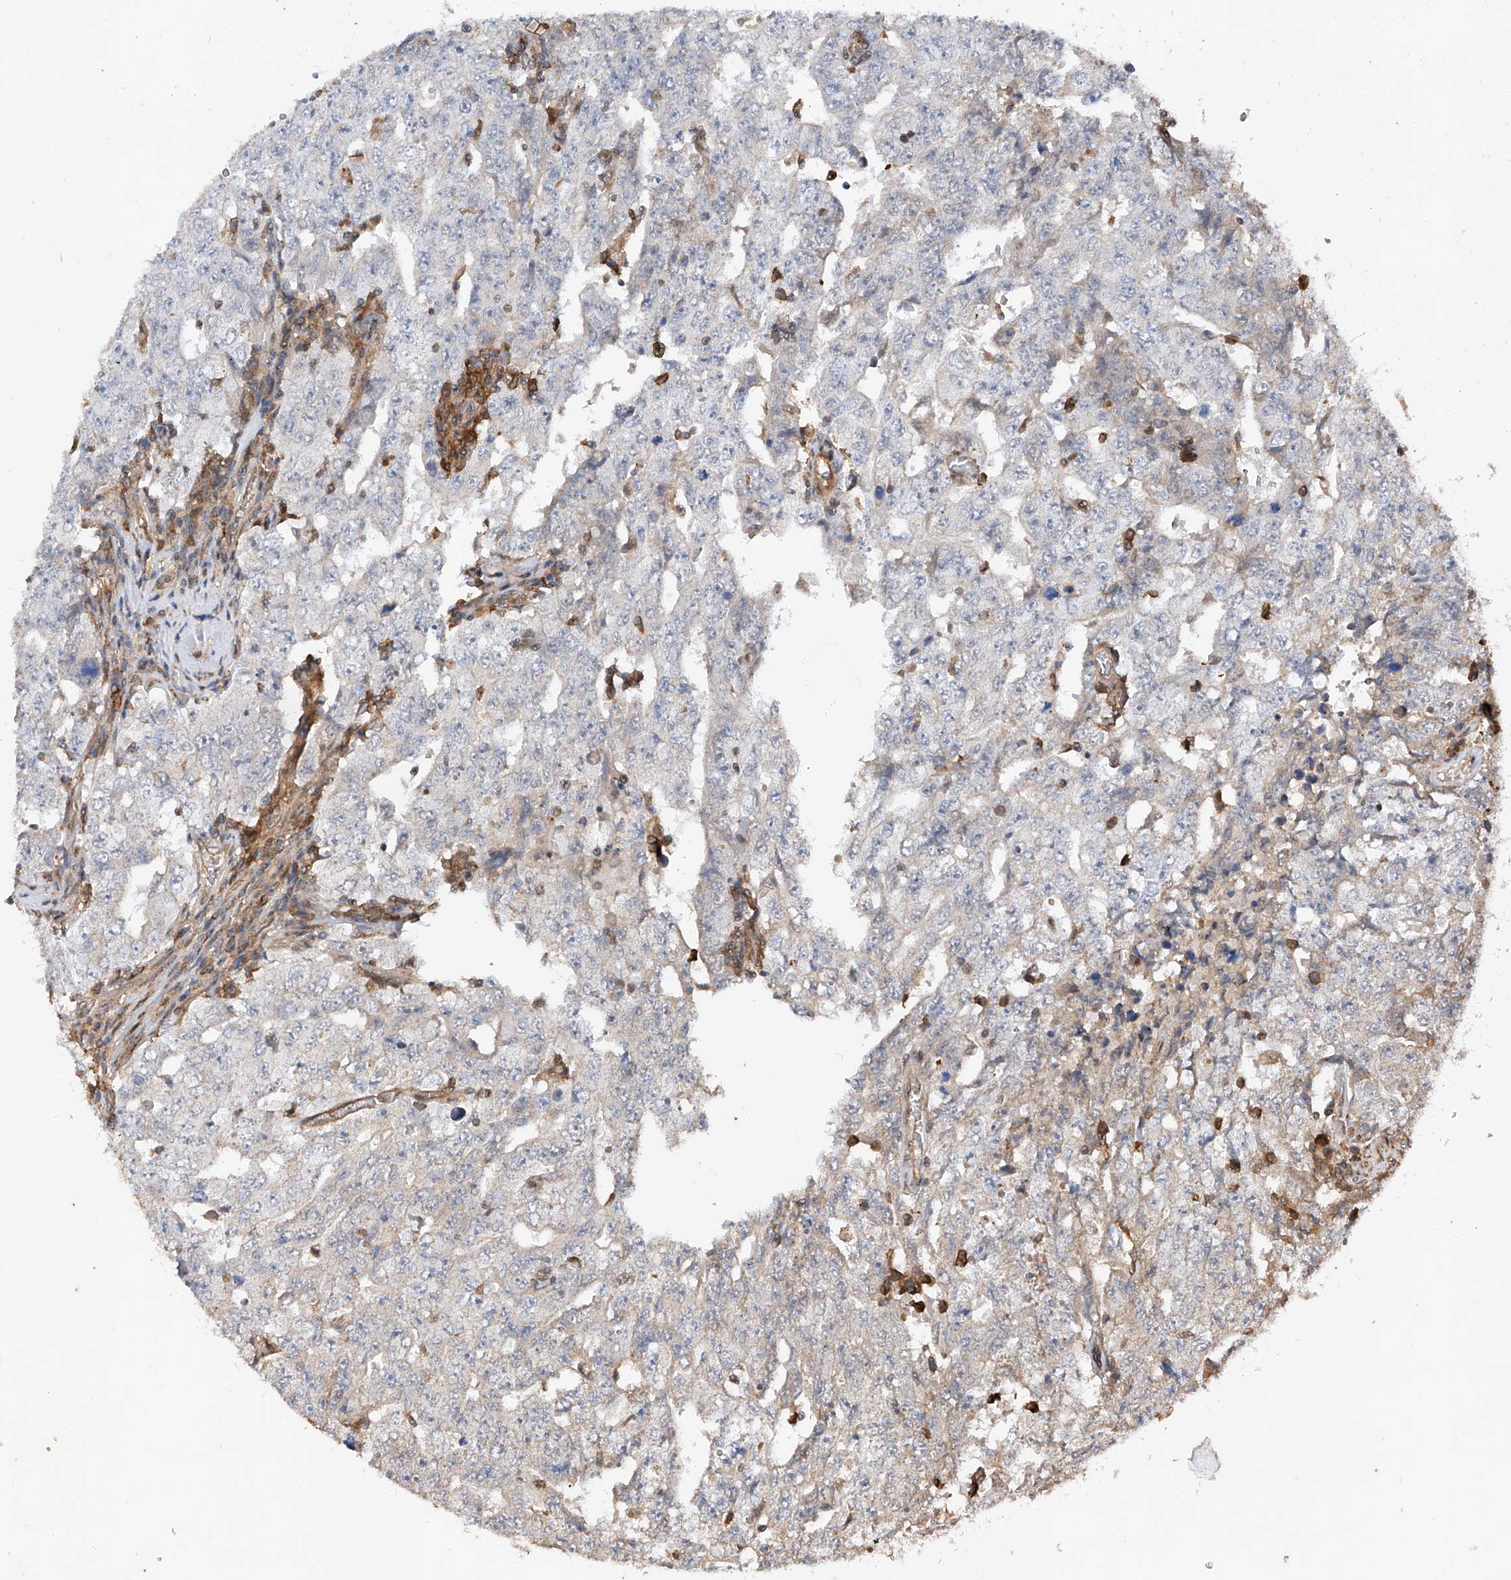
{"staining": {"intensity": "negative", "quantity": "none", "location": "none"}, "tissue": "testis cancer", "cell_type": "Tumor cells", "image_type": "cancer", "snomed": [{"axis": "morphology", "description": "Carcinoma, Embryonal, NOS"}, {"axis": "topography", "description": "Testis"}], "caption": "Protein analysis of embryonal carcinoma (testis) demonstrates no significant positivity in tumor cells. (Brightfield microscopy of DAB immunohistochemistry at high magnification).", "gene": "RILPL2", "patient": {"sex": "male", "age": 26}}